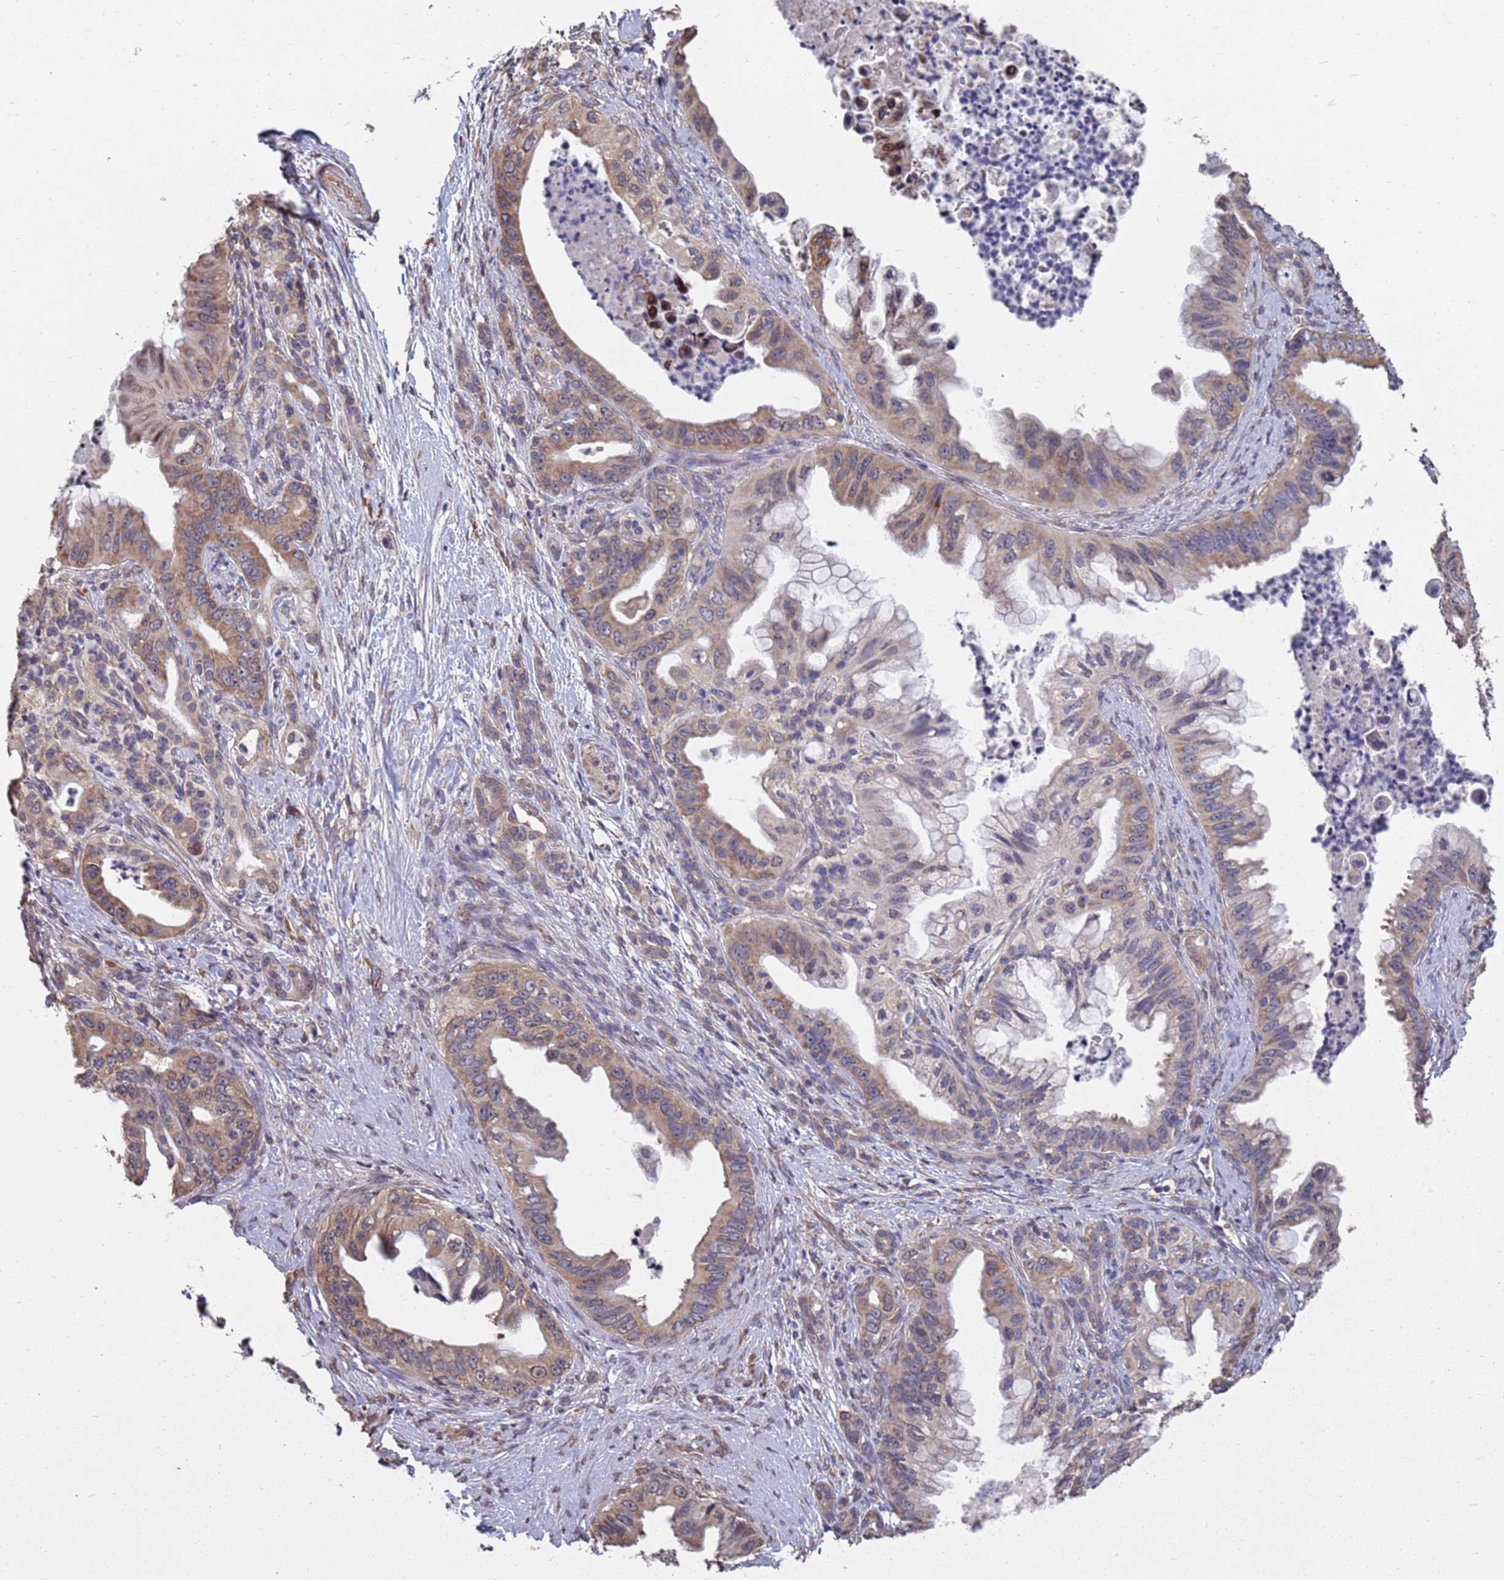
{"staining": {"intensity": "moderate", "quantity": "25%-75%", "location": "cytoplasmic/membranous"}, "tissue": "pancreatic cancer", "cell_type": "Tumor cells", "image_type": "cancer", "snomed": [{"axis": "morphology", "description": "Adenocarcinoma, NOS"}, {"axis": "topography", "description": "Pancreas"}], "caption": "Protein staining of pancreatic cancer tissue displays moderate cytoplasmic/membranous positivity in about 25%-75% of tumor cells.", "gene": "CFAP119", "patient": {"sex": "male", "age": 58}}